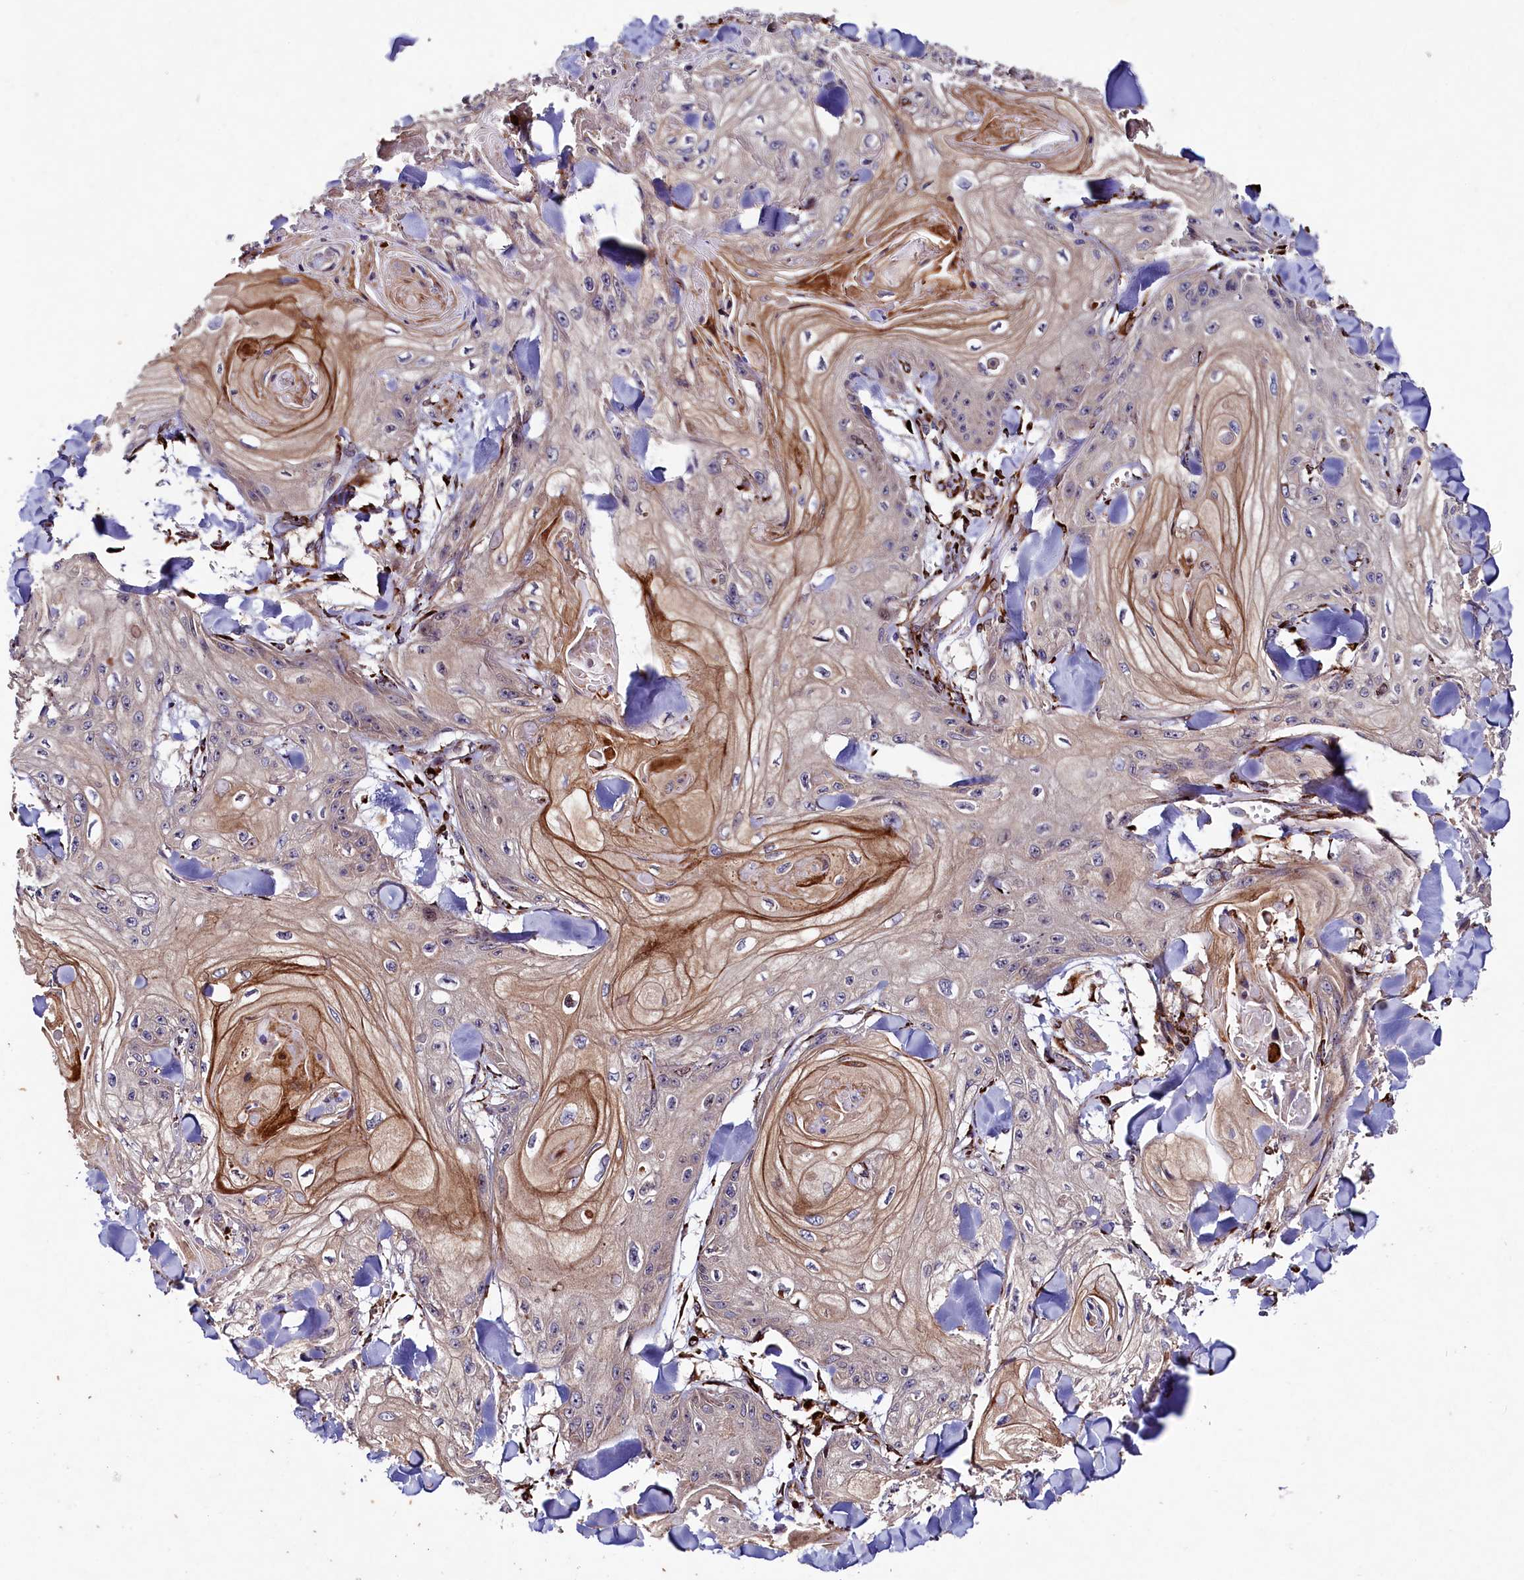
{"staining": {"intensity": "moderate", "quantity": "<25%", "location": "cytoplasmic/membranous"}, "tissue": "skin cancer", "cell_type": "Tumor cells", "image_type": "cancer", "snomed": [{"axis": "morphology", "description": "Squamous cell carcinoma, NOS"}, {"axis": "topography", "description": "Skin"}], "caption": "About <25% of tumor cells in skin cancer show moderate cytoplasmic/membranous protein expression as visualized by brown immunohistochemical staining.", "gene": "ARRDC4", "patient": {"sex": "male", "age": 74}}